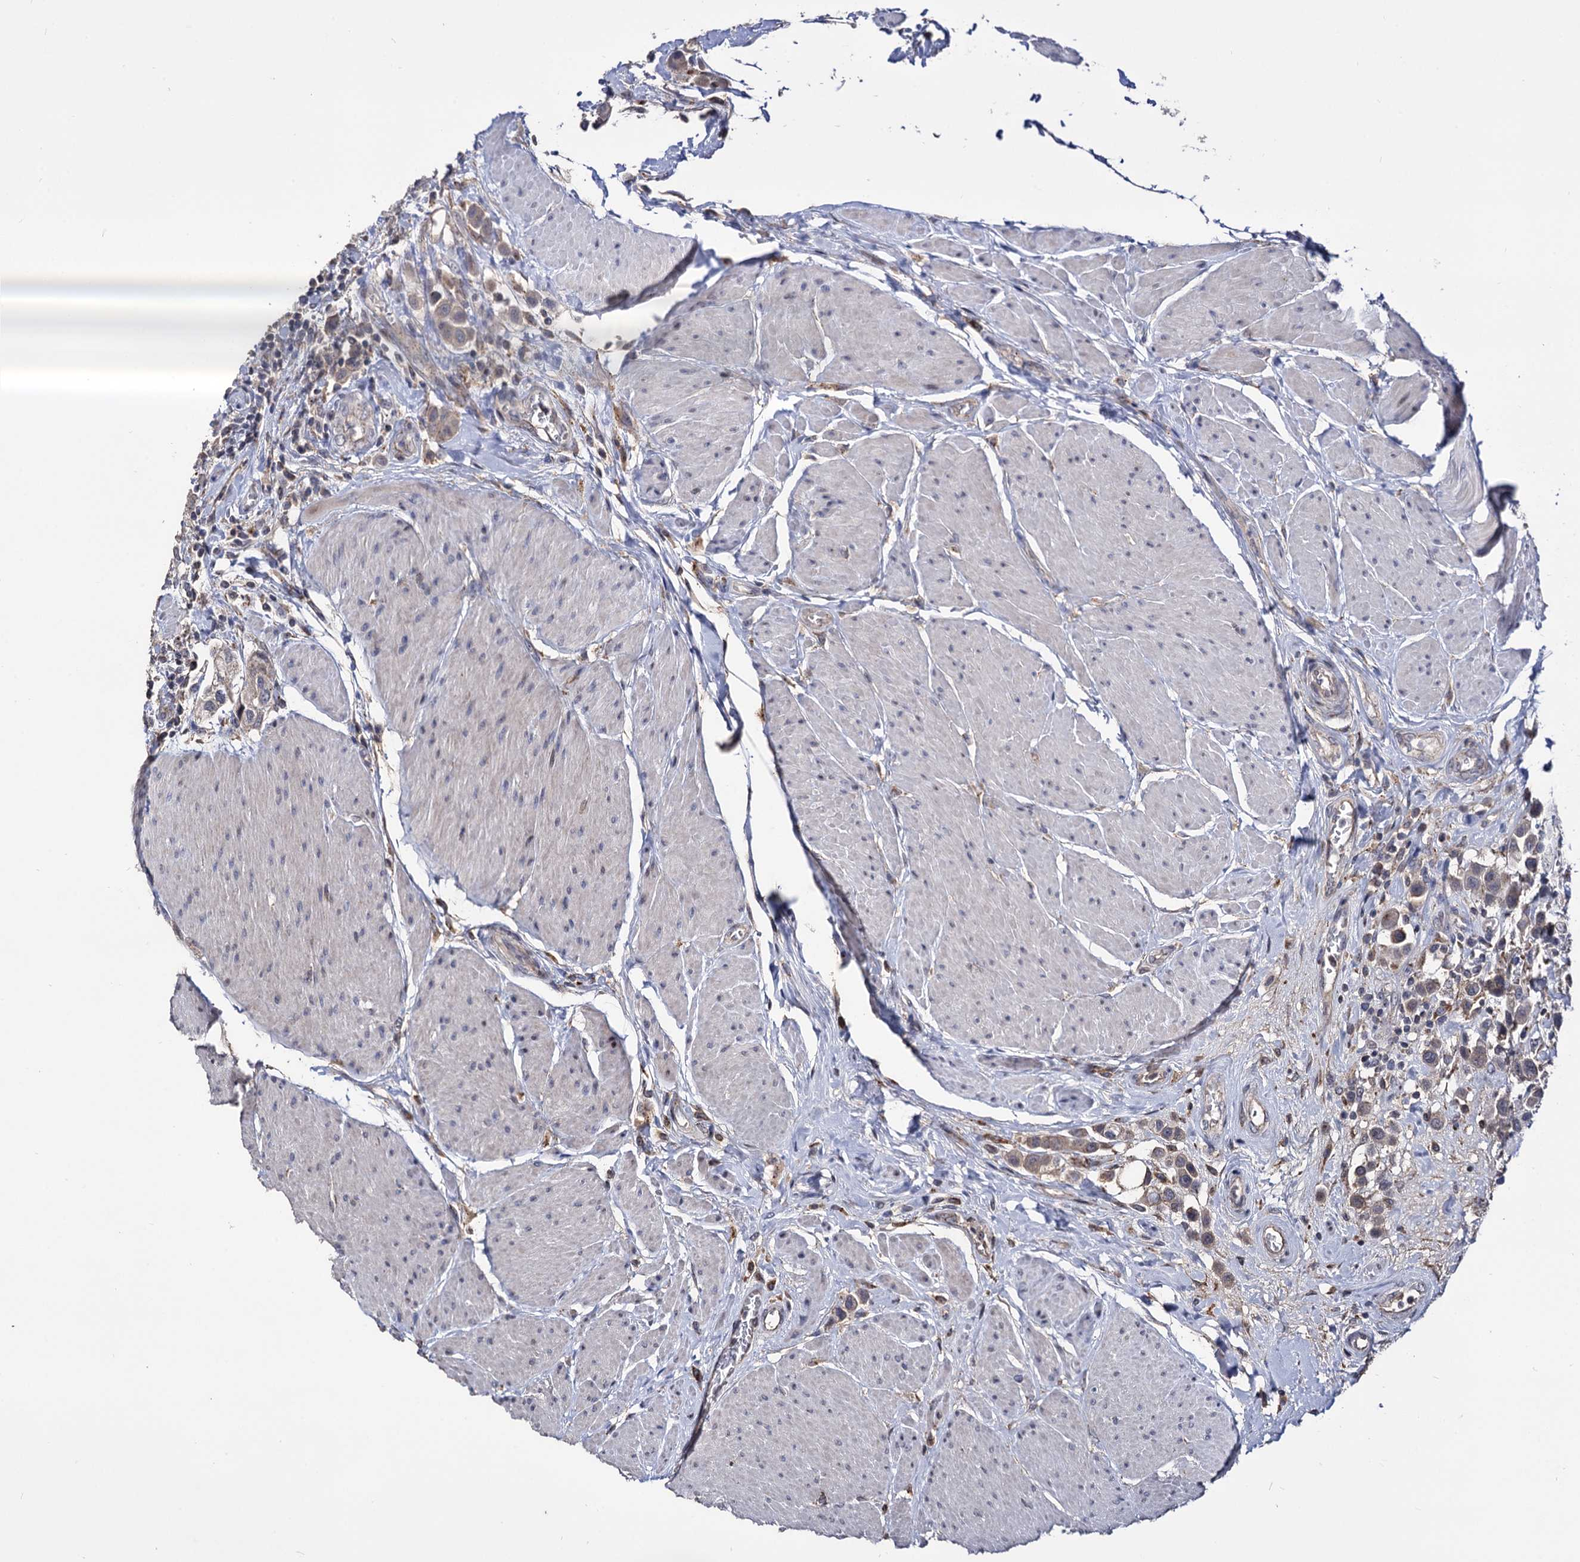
{"staining": {"intensity": "weak", "quantity": "25%-75%", "location": "cytoplasmic/membranous"}, "tissue": "urothelial cancer", "cell_type": "Tumor cells", "image_type": "cancer", "snomed": [{"axis": "morphology", "description": "Urothelial carcinoma, High grade"}, {"axis": "topography", "description": "Urinary bladder"}], "caption": "Urothelial cancer tissue shows weak cytoplasmic/membranous expression in about 25%-75% of tumor cells, visualized by immunohistochemistry. (brown staining indicates protein expression, while blue staining denotes nuclei).", "gene": "MICAL2", "patient": {"sex": "male", "age": 50}}